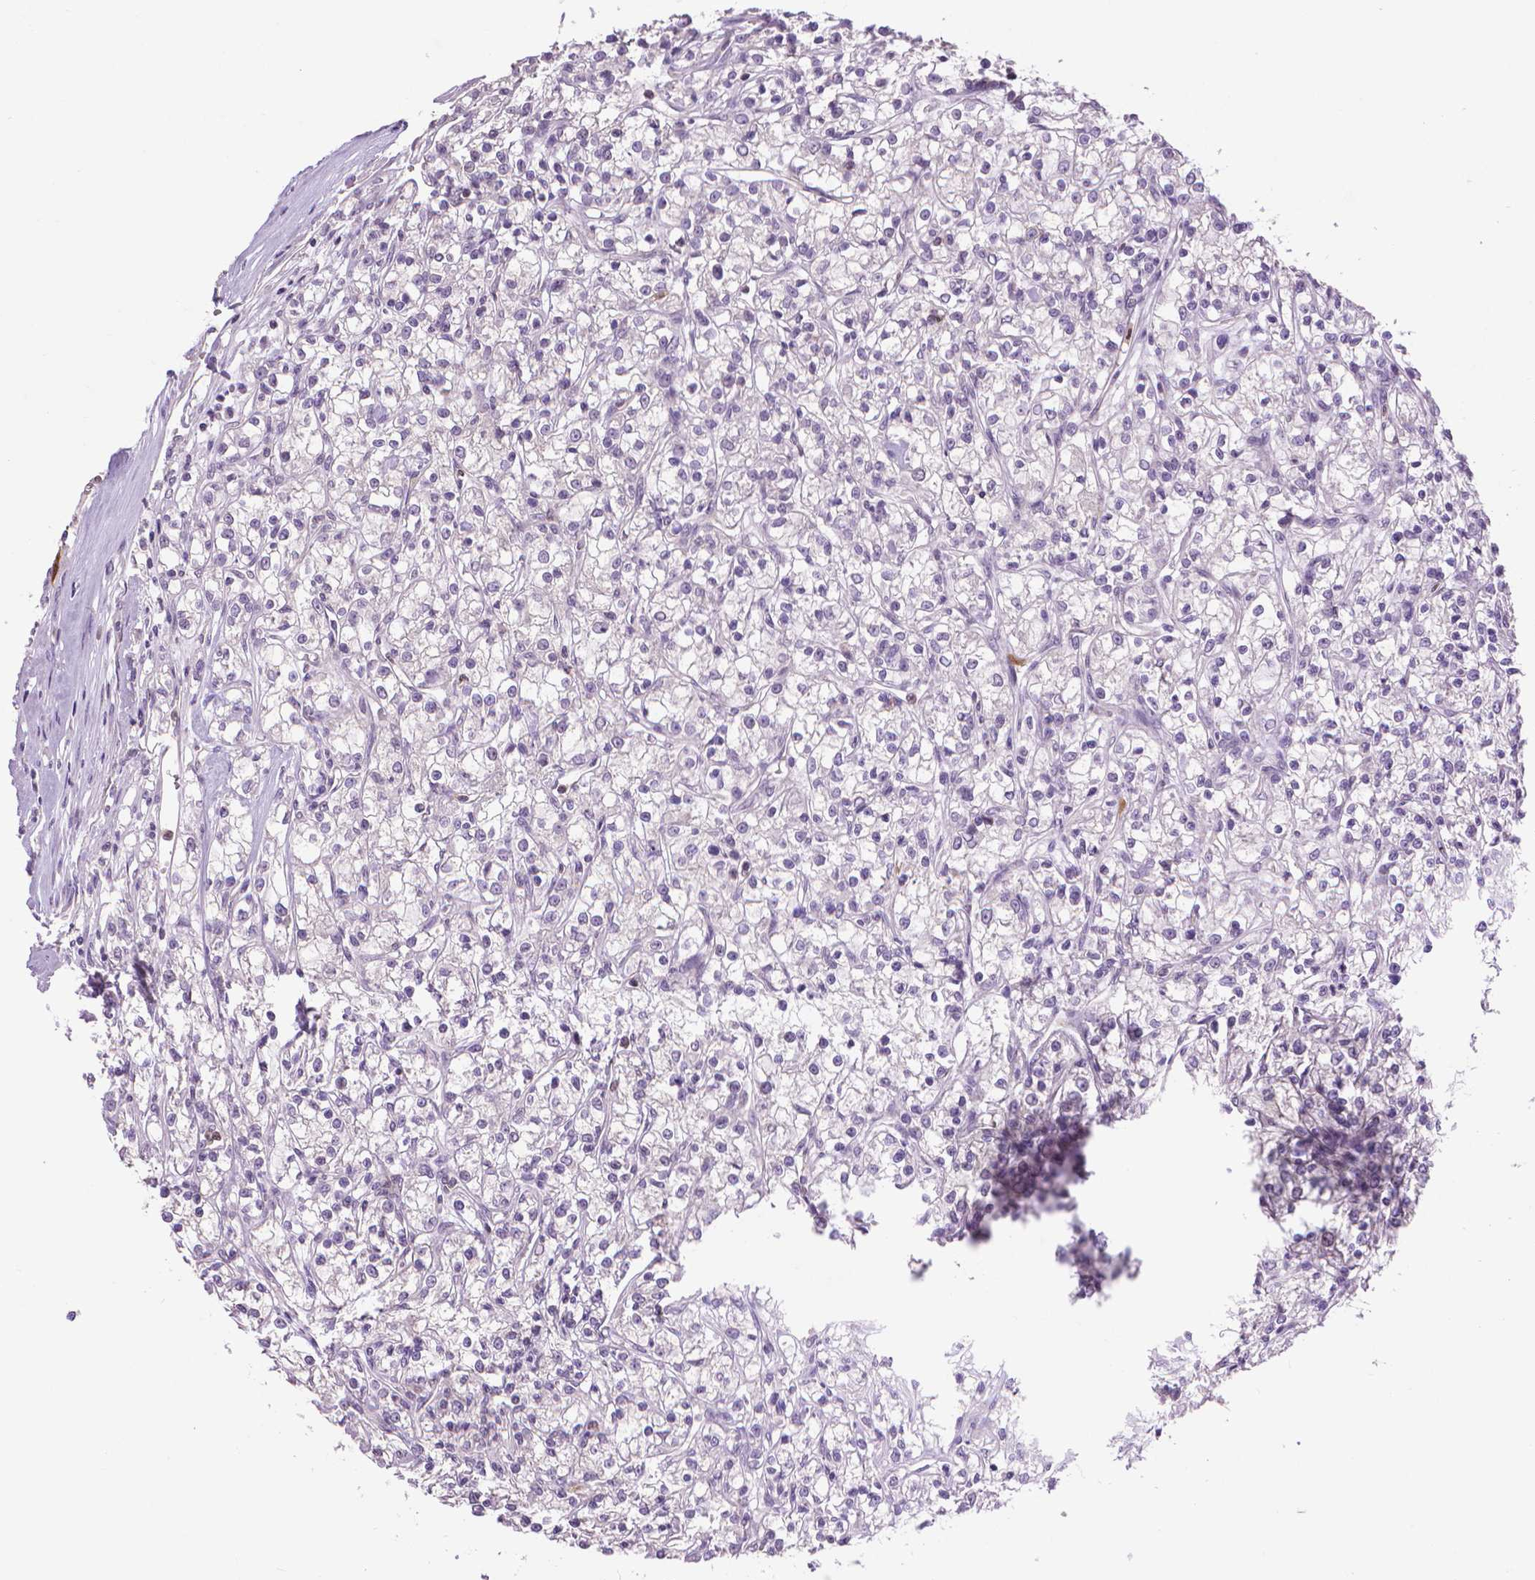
{"staining": {"intensity": "negative", "quantity": "none", "location": "none"}, "tissue": "renal cancer", "cell_type": "Tumor cells", "image_type": "cancer", "snomed": [{"axis": "morphology", "description": "Adenocarcinoma, NOS"}, {"axis": "topography", "description": "Kidney"}], "caption": "DAB immunohistochemical staining of human renal cancer (adenocarcinoma) exhibits no significant expression in tumor cells.", "gene": "CDKN2D", "patient": {"sex": "female", "age": 59}}